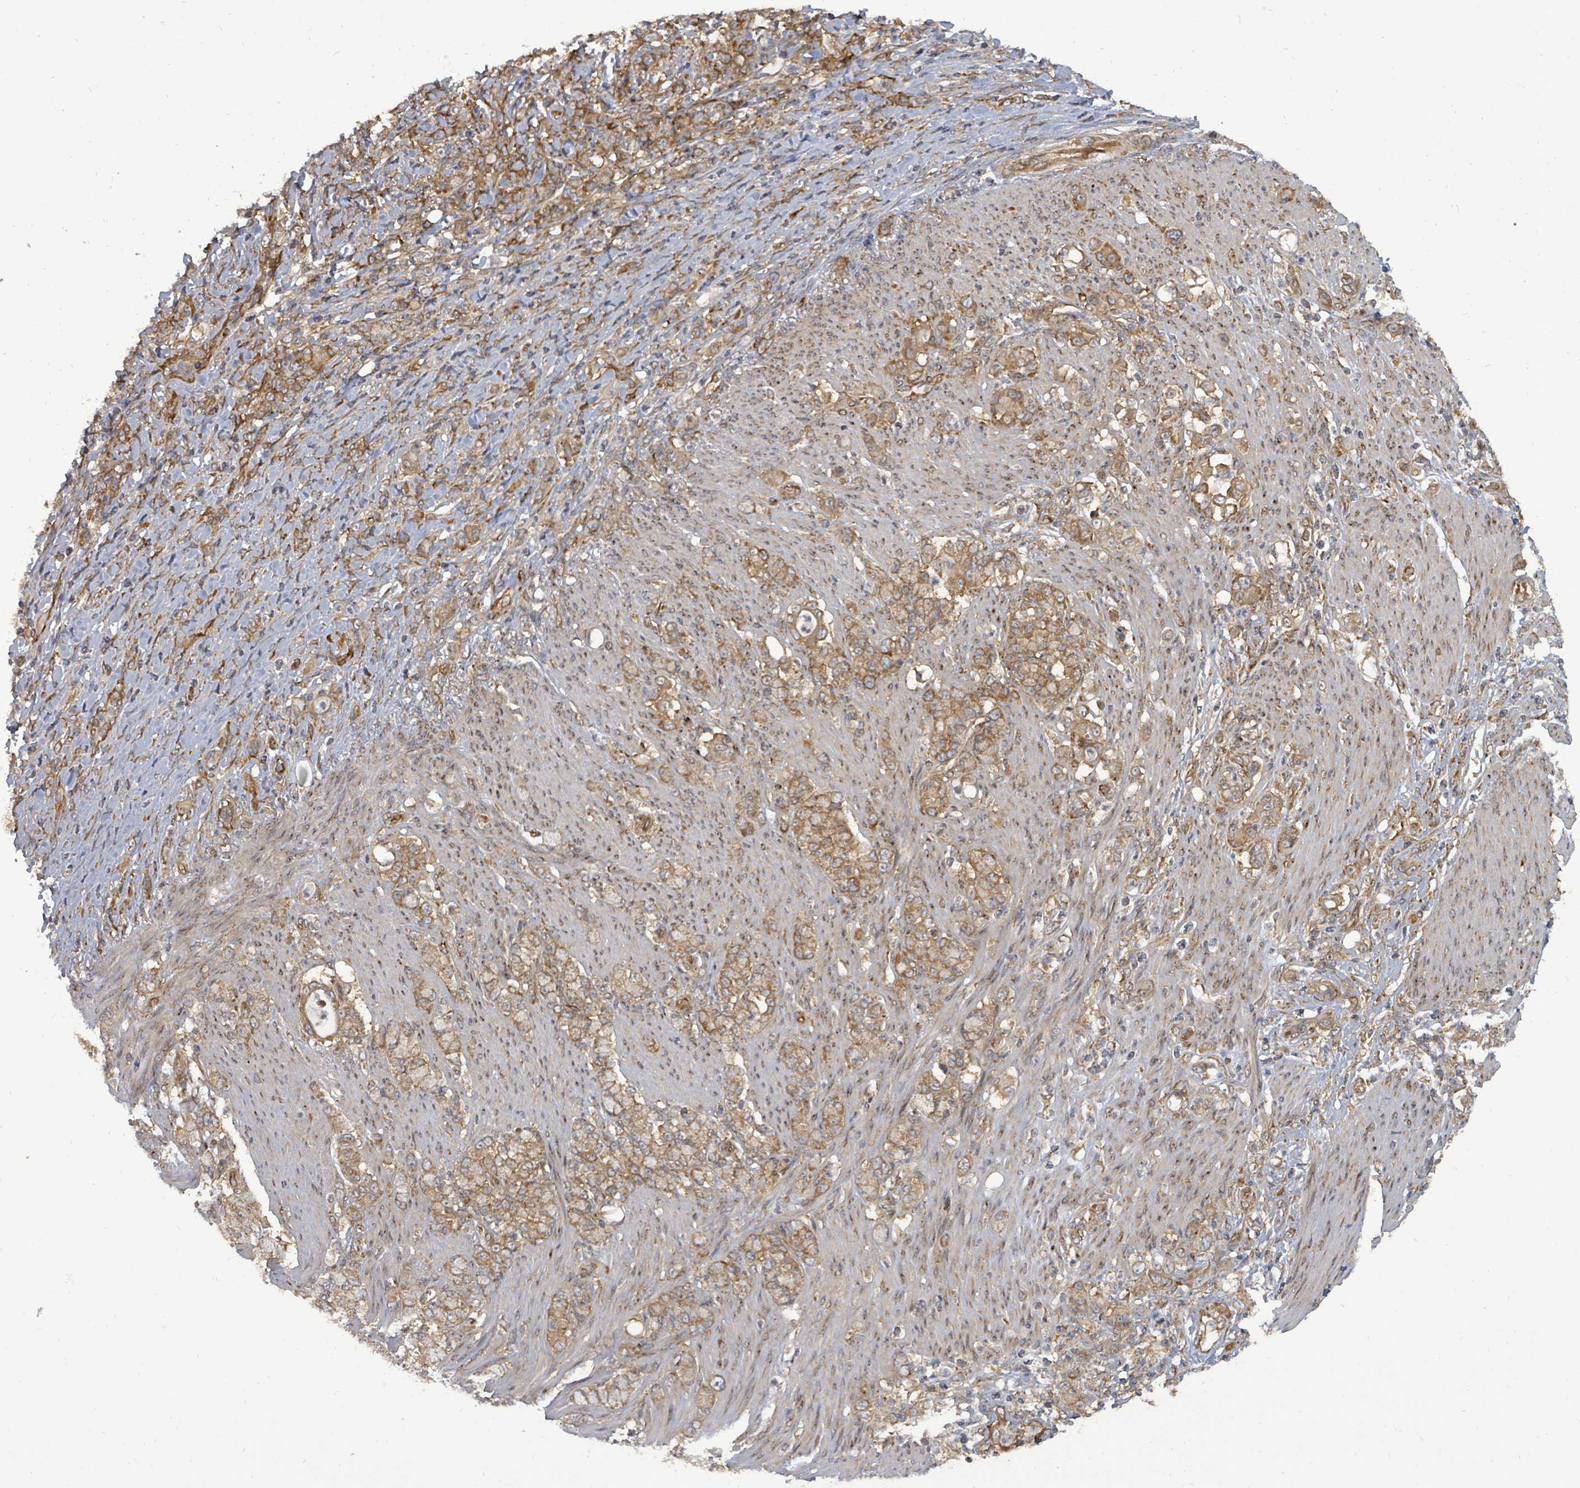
{"staining": {"intensity": "moderate", "quantity": ">75%", "location": "cytoplasmic/membranous"}, "tissue": "stomach cancer", "cell_type": "Tumor cells", "image_type": "cancer", "snomed": [{"axis": "morphology", "description": "Normal tissue, NOS"}, {"axis": "morphology", "description": "Adenocarcinoma, NOS"}, {"axis": "topography", "description": "Stomach"}], "caption": "This micrograph shows immunohistochemistry staining of human stomach cancer (adenocarcinoma), with medium moderate cytoplasmic/membranous staining in about >75% of tumor cells.", "gene": "EIF3C", "patient": {"sex": "female", "age": 79}}